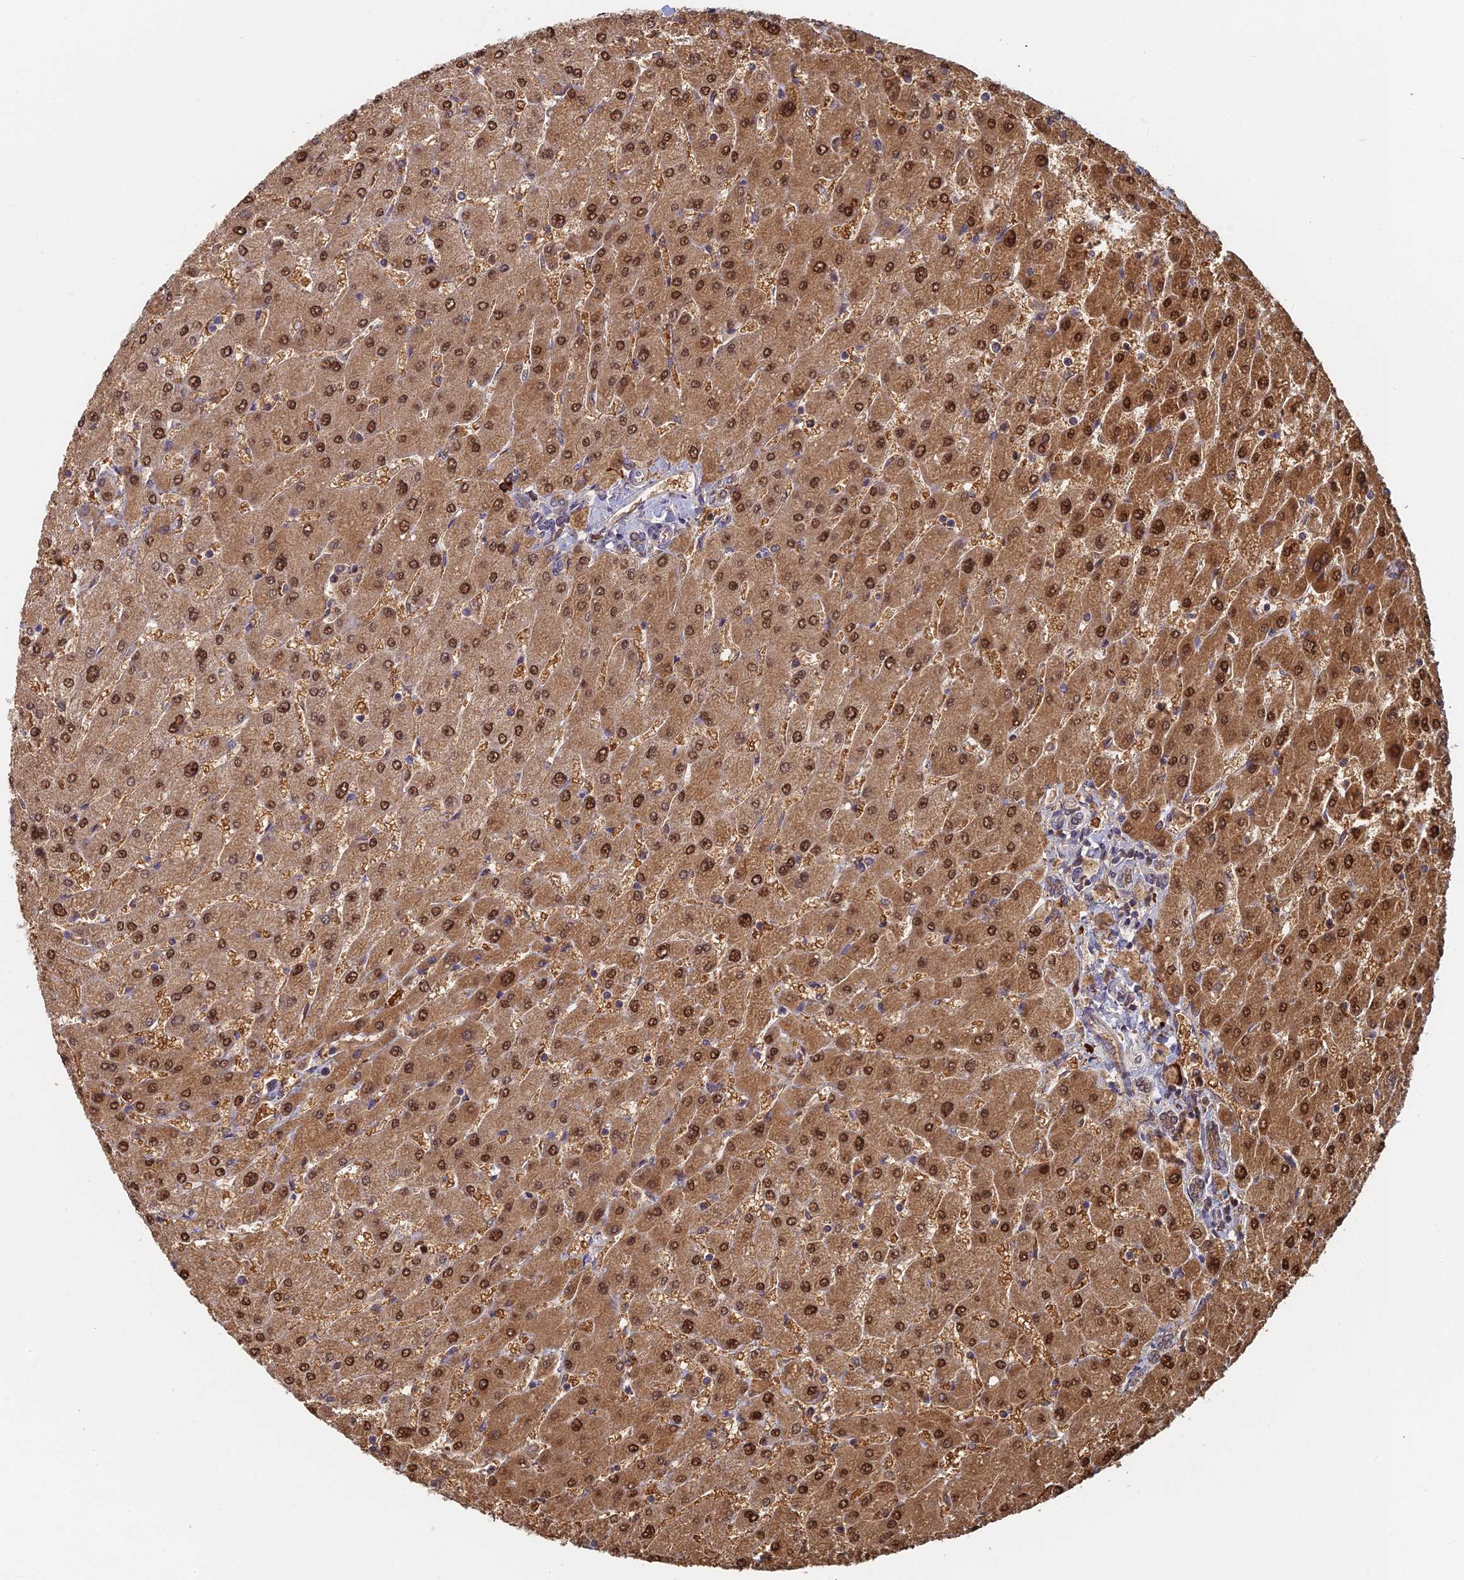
{"staining": {"intensity": "negative", "quantity": "none", "location": "none"}, "tissue": "liver", "cell_type": "Cholangiocytes", "image_type": "normal", "snomed": [{"axis": "morphology", "description": "Normal tissue, NOS"}, {"axis": "topography", "description": "Liver"}], "caption": "Immunohistochemical staining of normal human liver reveals no significant expression in cholangiocytes. Nuclei are stained in blue.", "gene": "GPATCH1", "patient": {"sex": "male", "age": 55}}